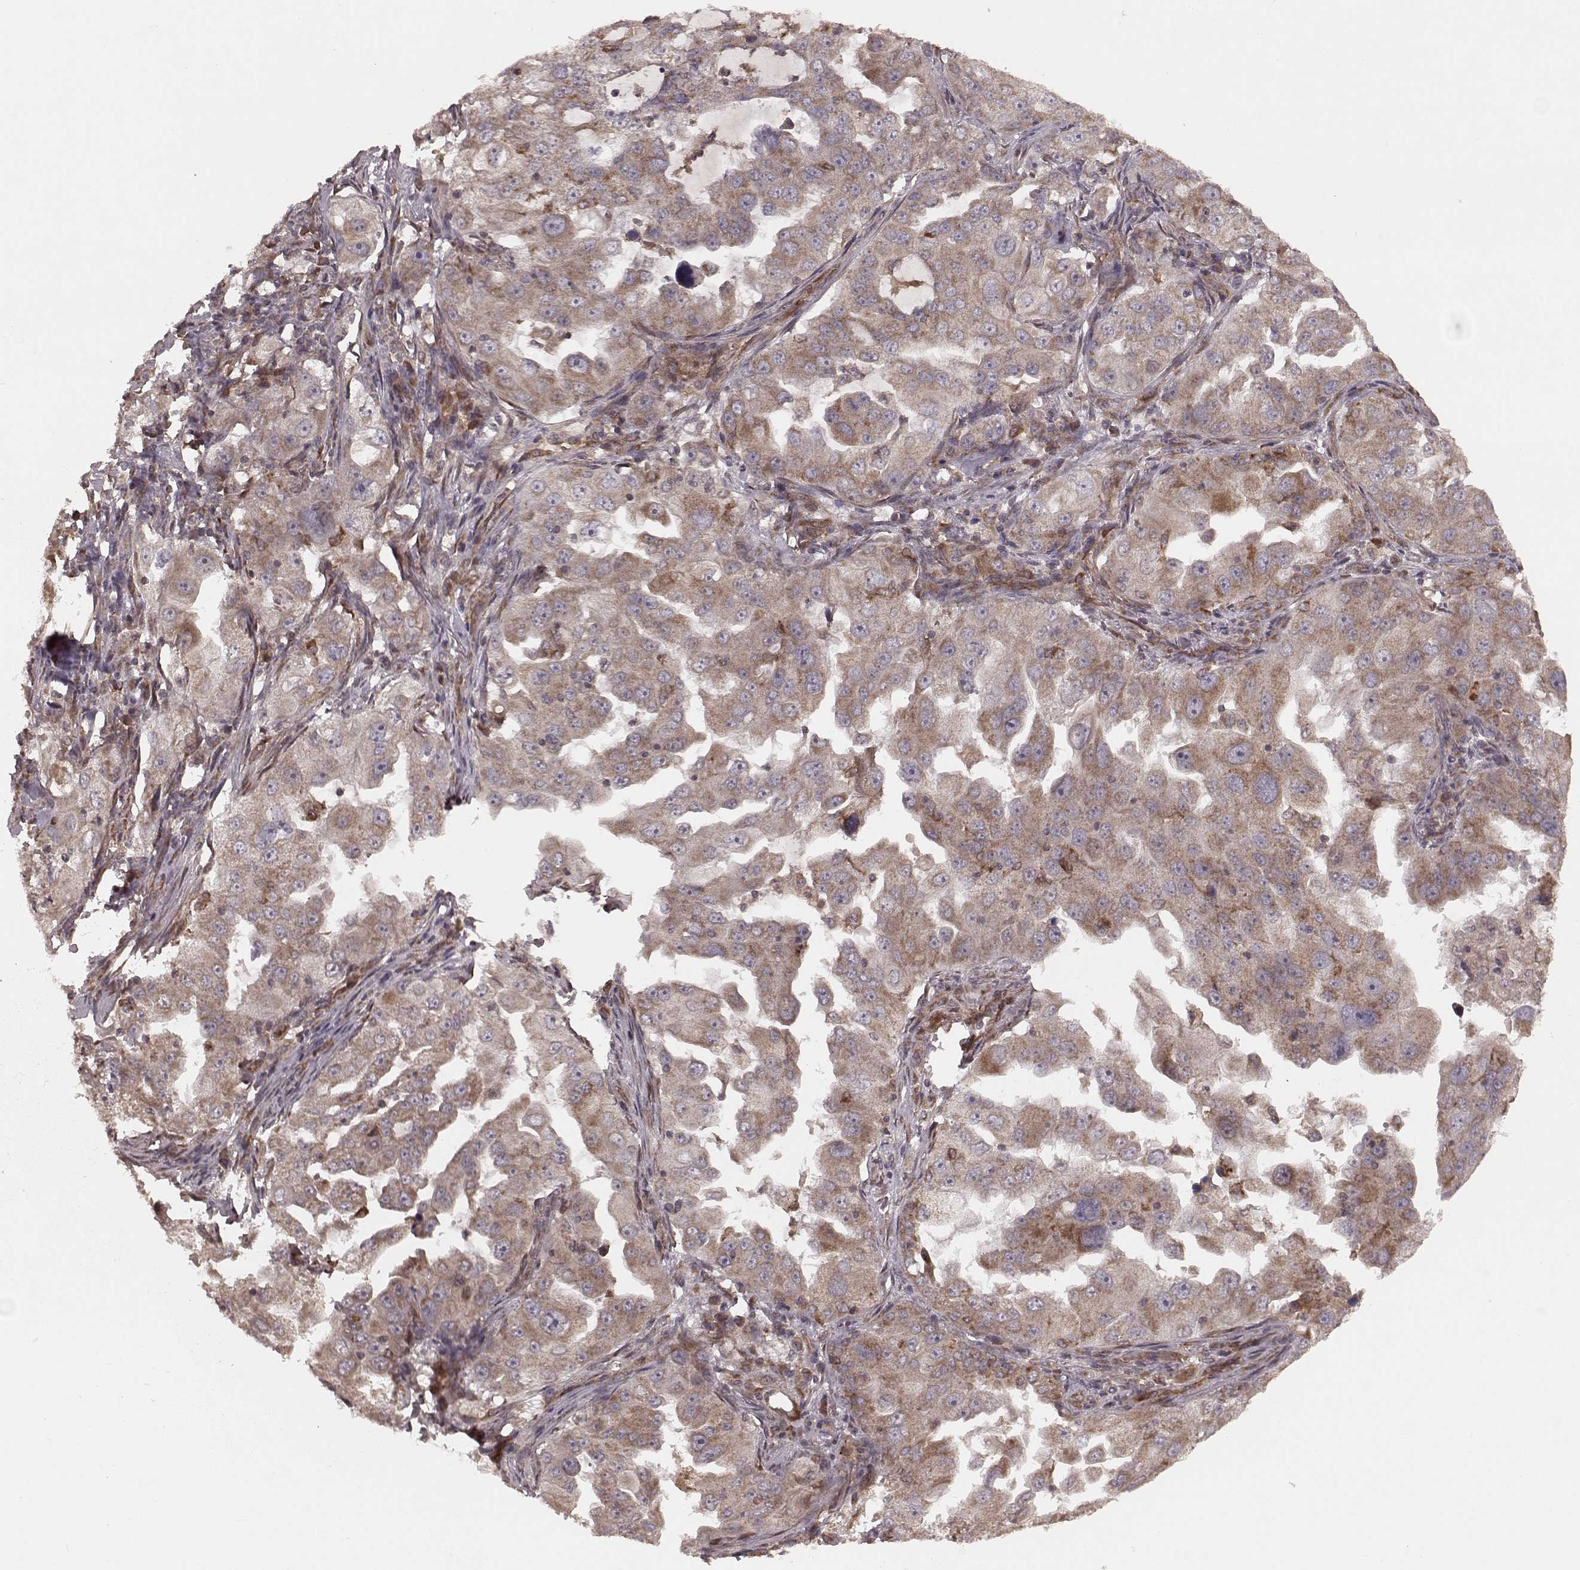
{"staining": {"intensity": "moderate", "quantity": ">75%", "location": "cytoplasmic/membranous"}, "tissue": "lung cancer", "cell_type": "Tumor cells", "image_type": "cancer", "snomed": [{"axis": "morphology", "description": "Adenocarcinoma, NOS"}, {"axis": "topography", "description": "Lung"}], "caption": "This is an image of immunohistochemistry (IHC) staining of lung cancer, which shows moderate expression in the cytoplasmic/membranous of tumor cells.", "gene": "AGPAT1", "patient": {"sex": "female", "age": 61}}